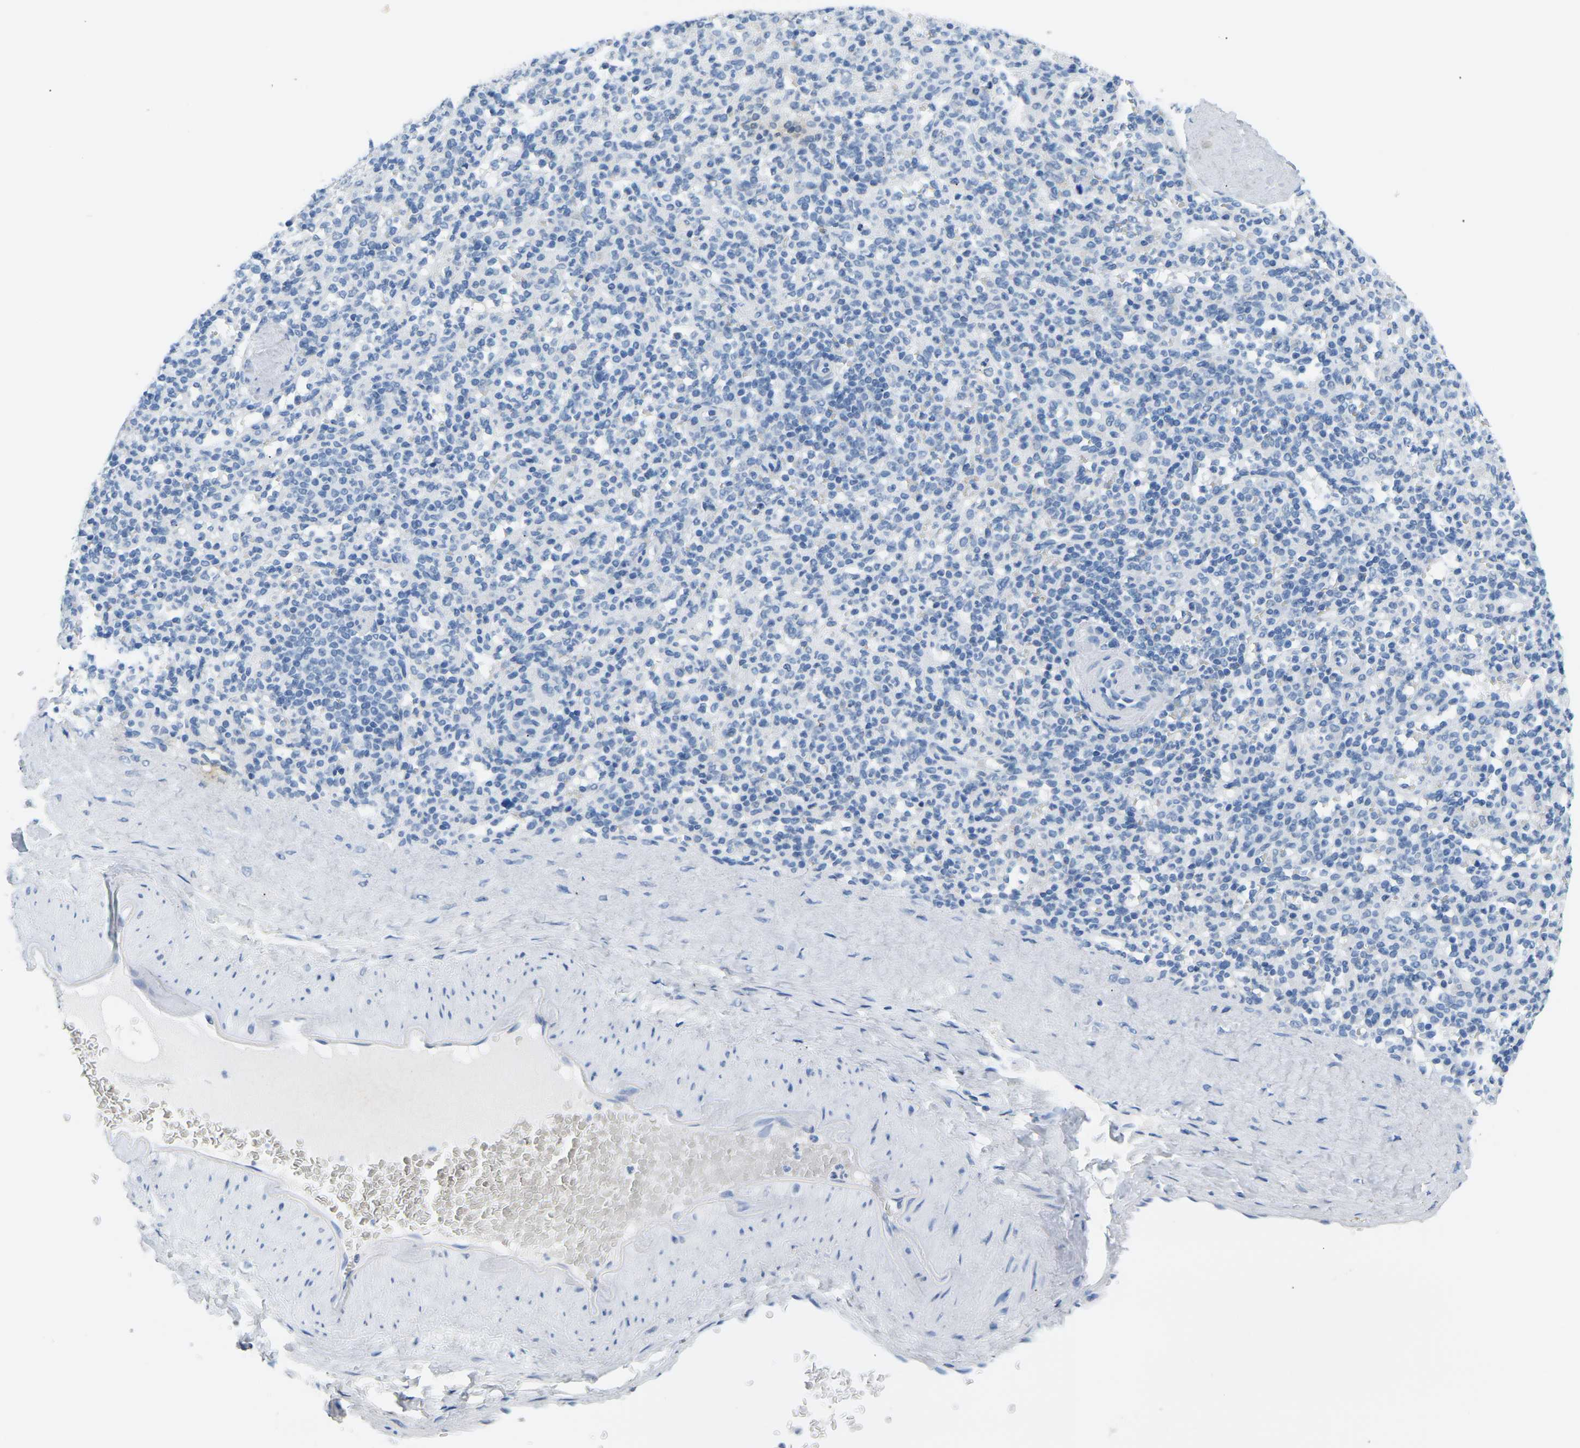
{"staining": {"intensity": "negative", "quantity": "none", "location": "none"}, "tissue": "spleen", "cell_type": "Cells in red pulp", "image_type": "normal", "snomed": [{"axis": "morphology", "description": "Normal tissue, NOS"}, {"axis": "topography", "description": "Spleen"}], "caption": "DAB immunohistochemical staining of unremarkable human spleen shows no significant staining in cells in red pulp.", "gene": "CTAG1A", "patient": {"sex": "male", "age": 36}}